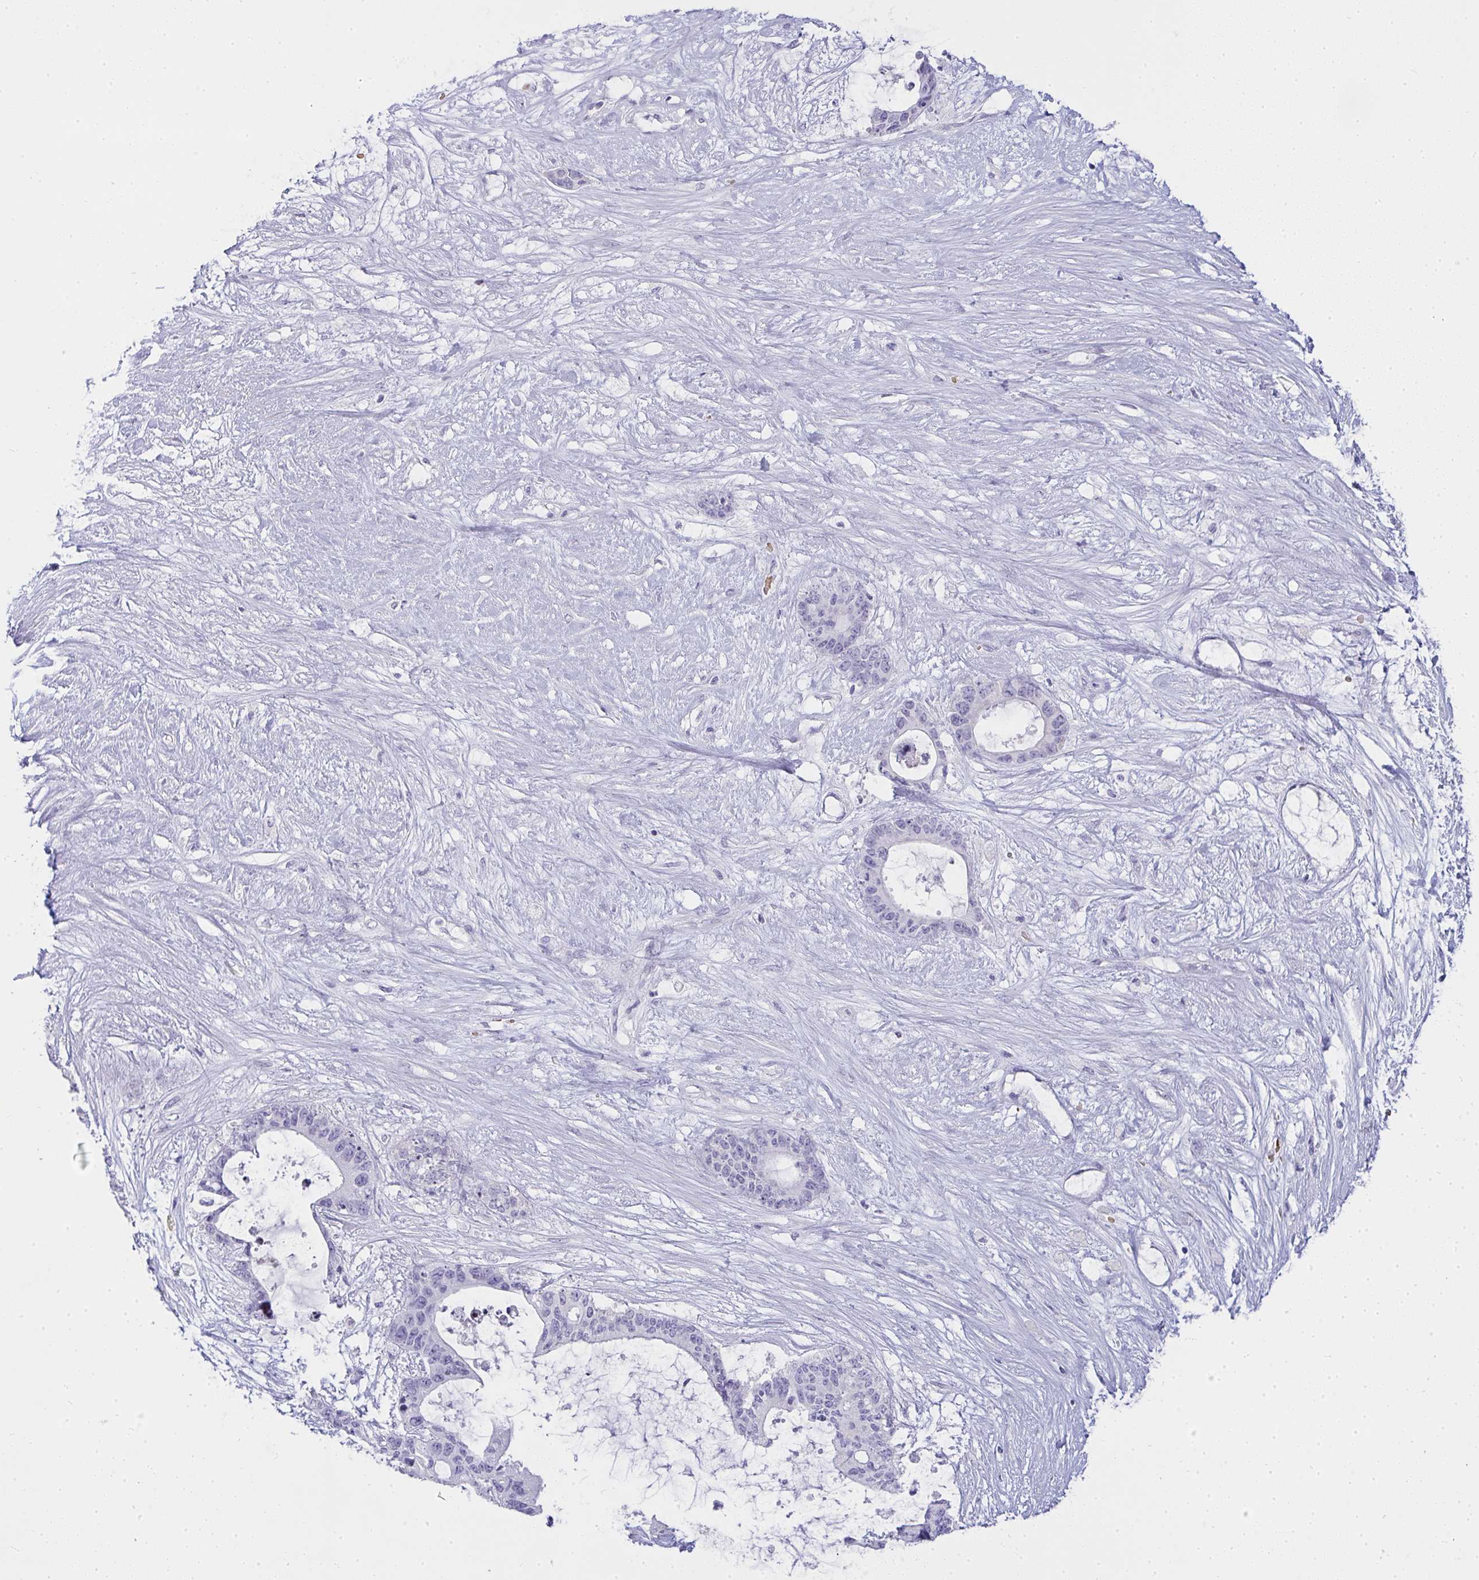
{"staining": {"intensity": "negative", "quantity": "none", "location": "none"}, "tissue": "liver cancer", "cell_type": "Tumor cells", "image_type": "cancer", "snomed": [{"axis": "morphology", "description": "Normal tissue, NOS"}, {"axis": "morphology", "description": "Cholangiocarcinoma"}, {"axis": "topography", "description": "Liver"}, {"axis": "topography", "description": "Peripheral nerve tissue"}], "caption": "Histopathology image shows no protein staining in tumor cells of liver cancer tissue. (DAB immunohistochemistry, high magnification).", "gene": "ZNF182", "patient": {"sex": "female", "age": 73}}